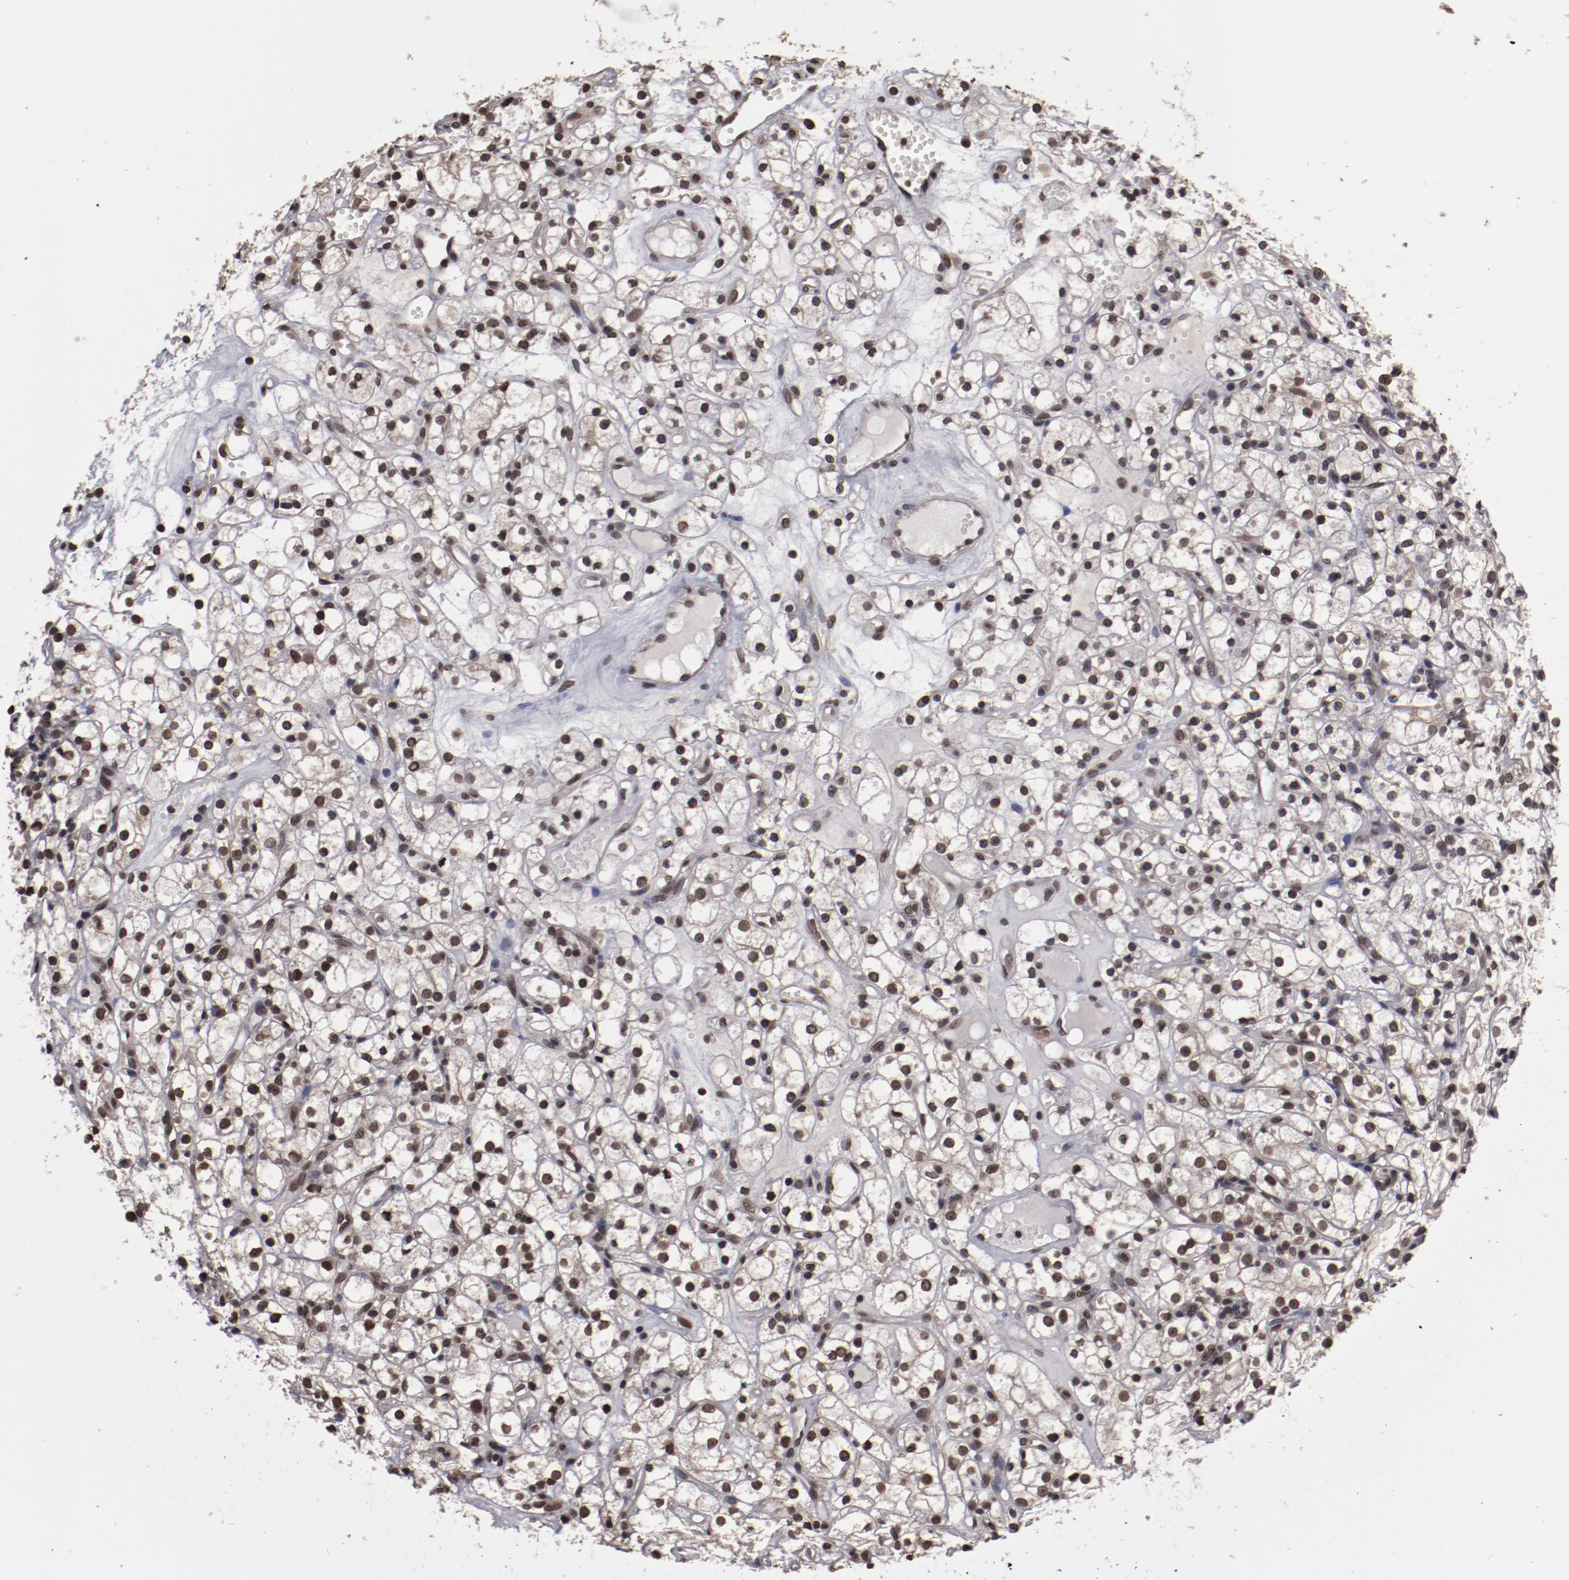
{"staining": {"intensity": "moderate", "quantity": ">75%", "location": "nuclear"}, "tissue": "renal cancer", "cell_type": "Tumor cells", "image_type": "cancer", "snomed": [{"axis": "morphology", "description": "Adenocarcinoma, NOS"}, {"axis": "topography", "description": "Kidney"}], "caption": "Renal adenocarcinoma stained with a brown dye shows moderate nuclear positive expression in approximately >75% of tumor cells.", "gene": "AKT1", "patient": {"sex": "male", "age": 61}}